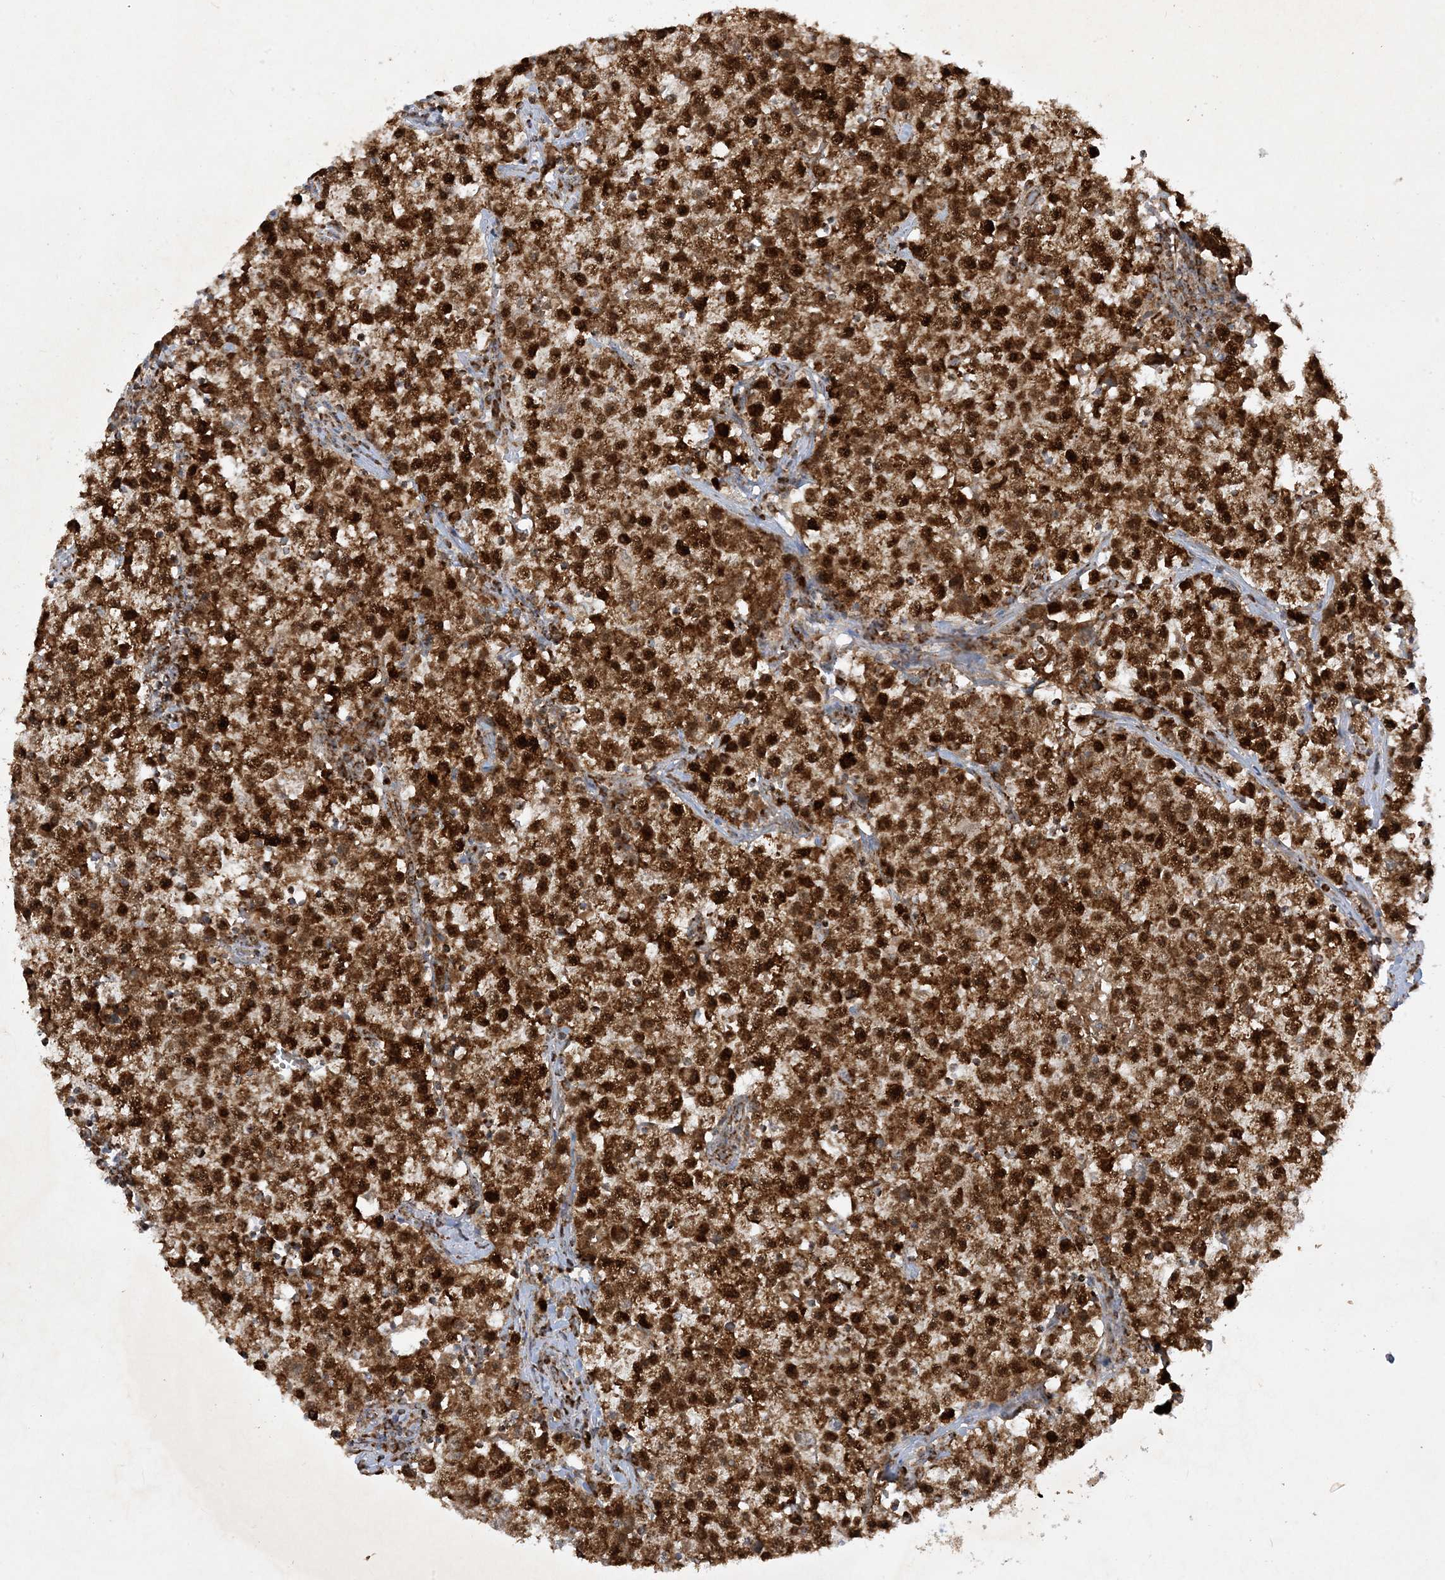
{"staining": {"intensity": "strong", "quantity": ">75%", "location": "cytoplasmic/membranous,nuclear"}, "tissue": "testis cancer", "cell_type": "Tumor cells", "image_type": "cancer", "snomed": [{"axis": "morphology", "description": "Seminoma, NOS"}, {"axis": "topography", "description": "Testis"}], "caption": "Immunohistochemistry (IHC) (DAB) staining of human seminoma (testis) shows strong cytoplasmic/membranous and nuclear protein staining in approximately >75% of tumor cells.", "gene": "NDUFAF3", "patient": {"sex": "male", "age": 22}}